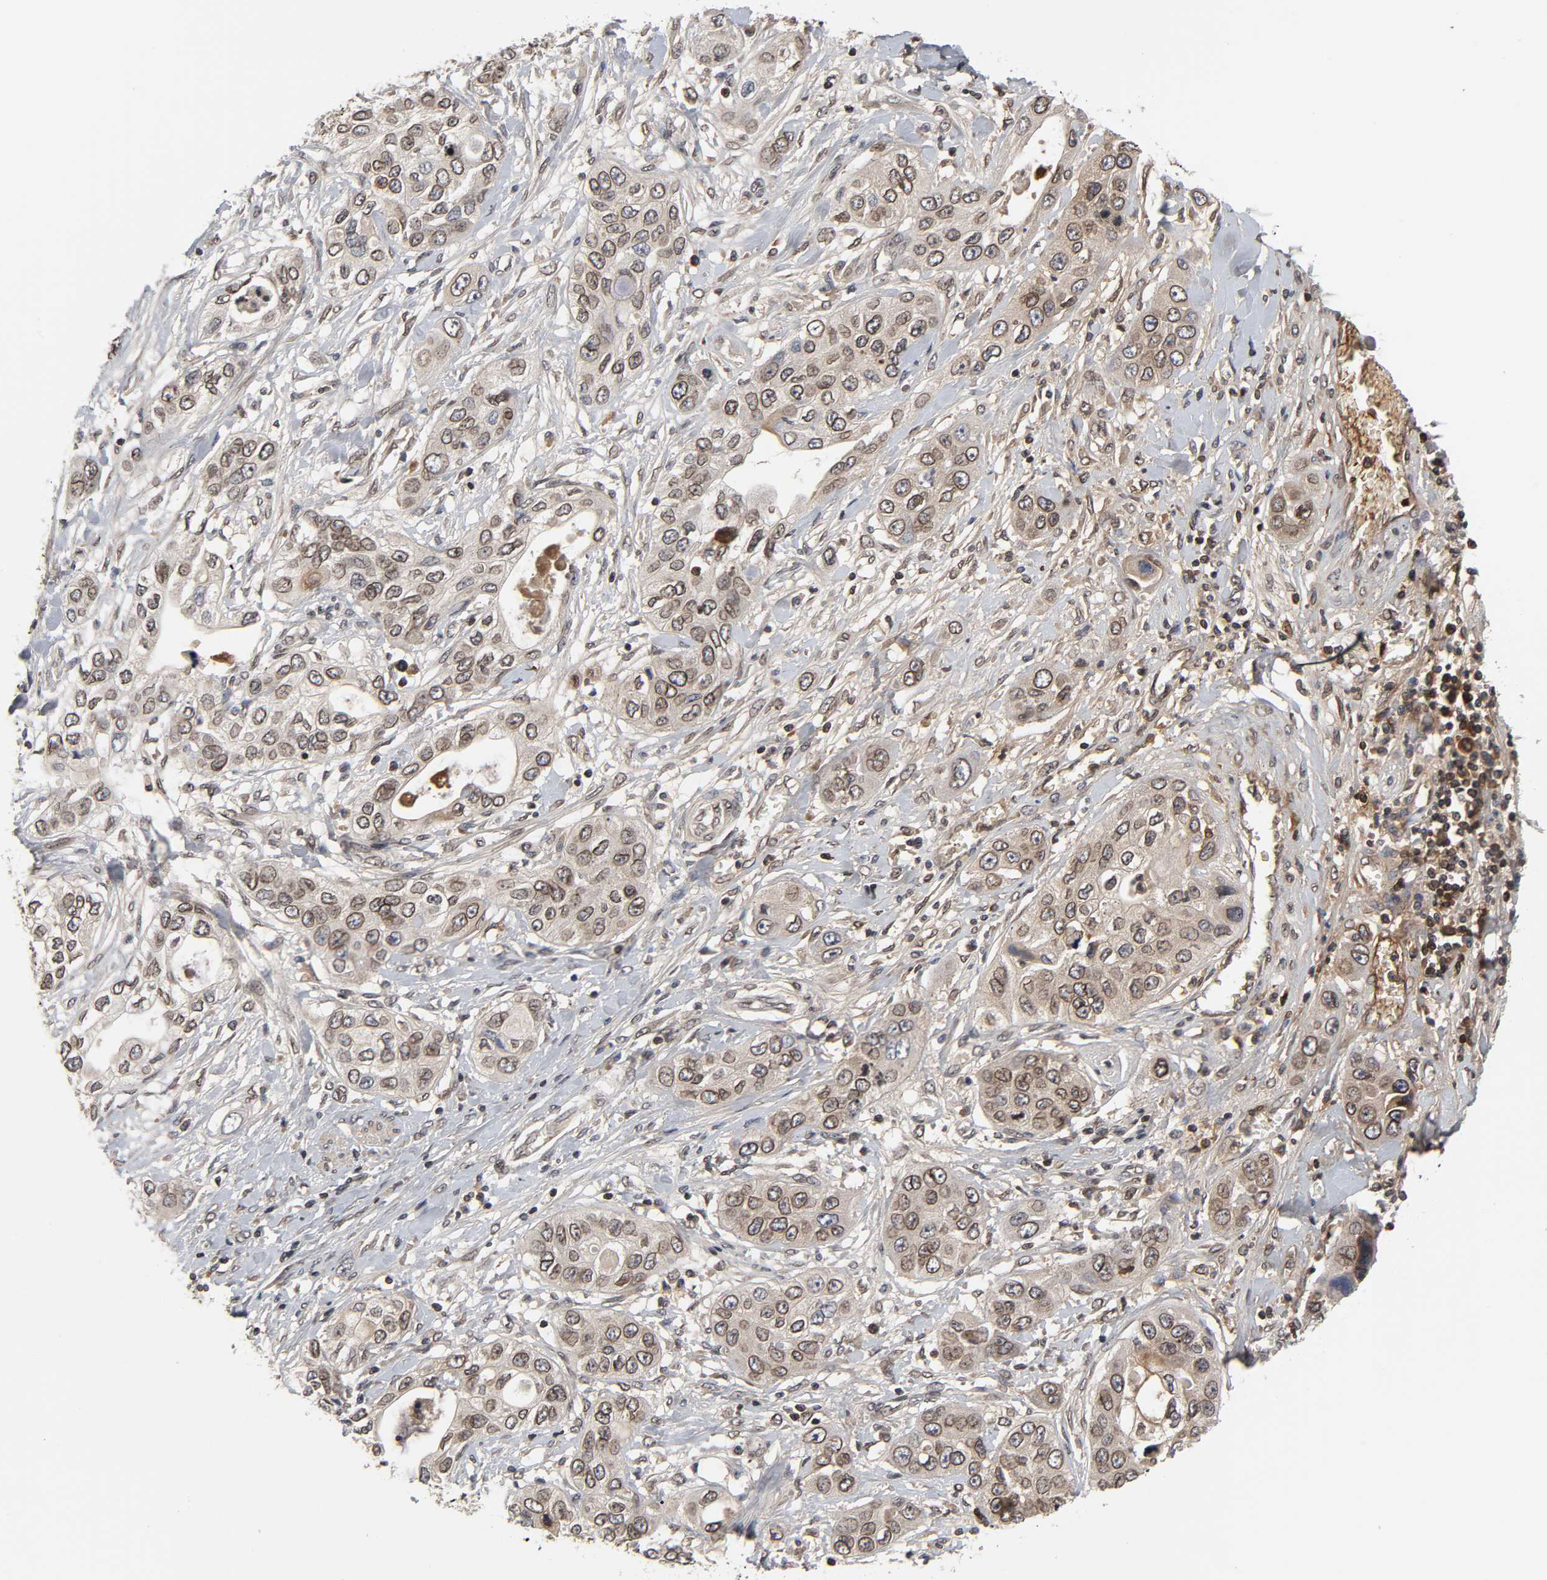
{"staining": {"intensity": "moderate", "quantity": ">75%", "location": "cytoplasmic/membranous,nuclear"}, "tissue": "pancreatic cancer", "cell_type": "Tumor cells", "image_type": "cancer", "snomed": [{"axis": "morphology", "description": "Adenocarcinoma, NOS"}, {"axis": "topography", "description": "Pancreas"}], "caption": "DAB immunohistochemical staining of human pancreatic adenocarcinoma exhibits moderate cytoplasmic/membranous and nuclear protein expression in about >75% of tumor cells. (DAB (3,3'-diaminobenzidine) = brown stain, brightfield microscopy at high magnification).", "gene": "CPN2", "patient": {"sex": "female", "age": 70}}